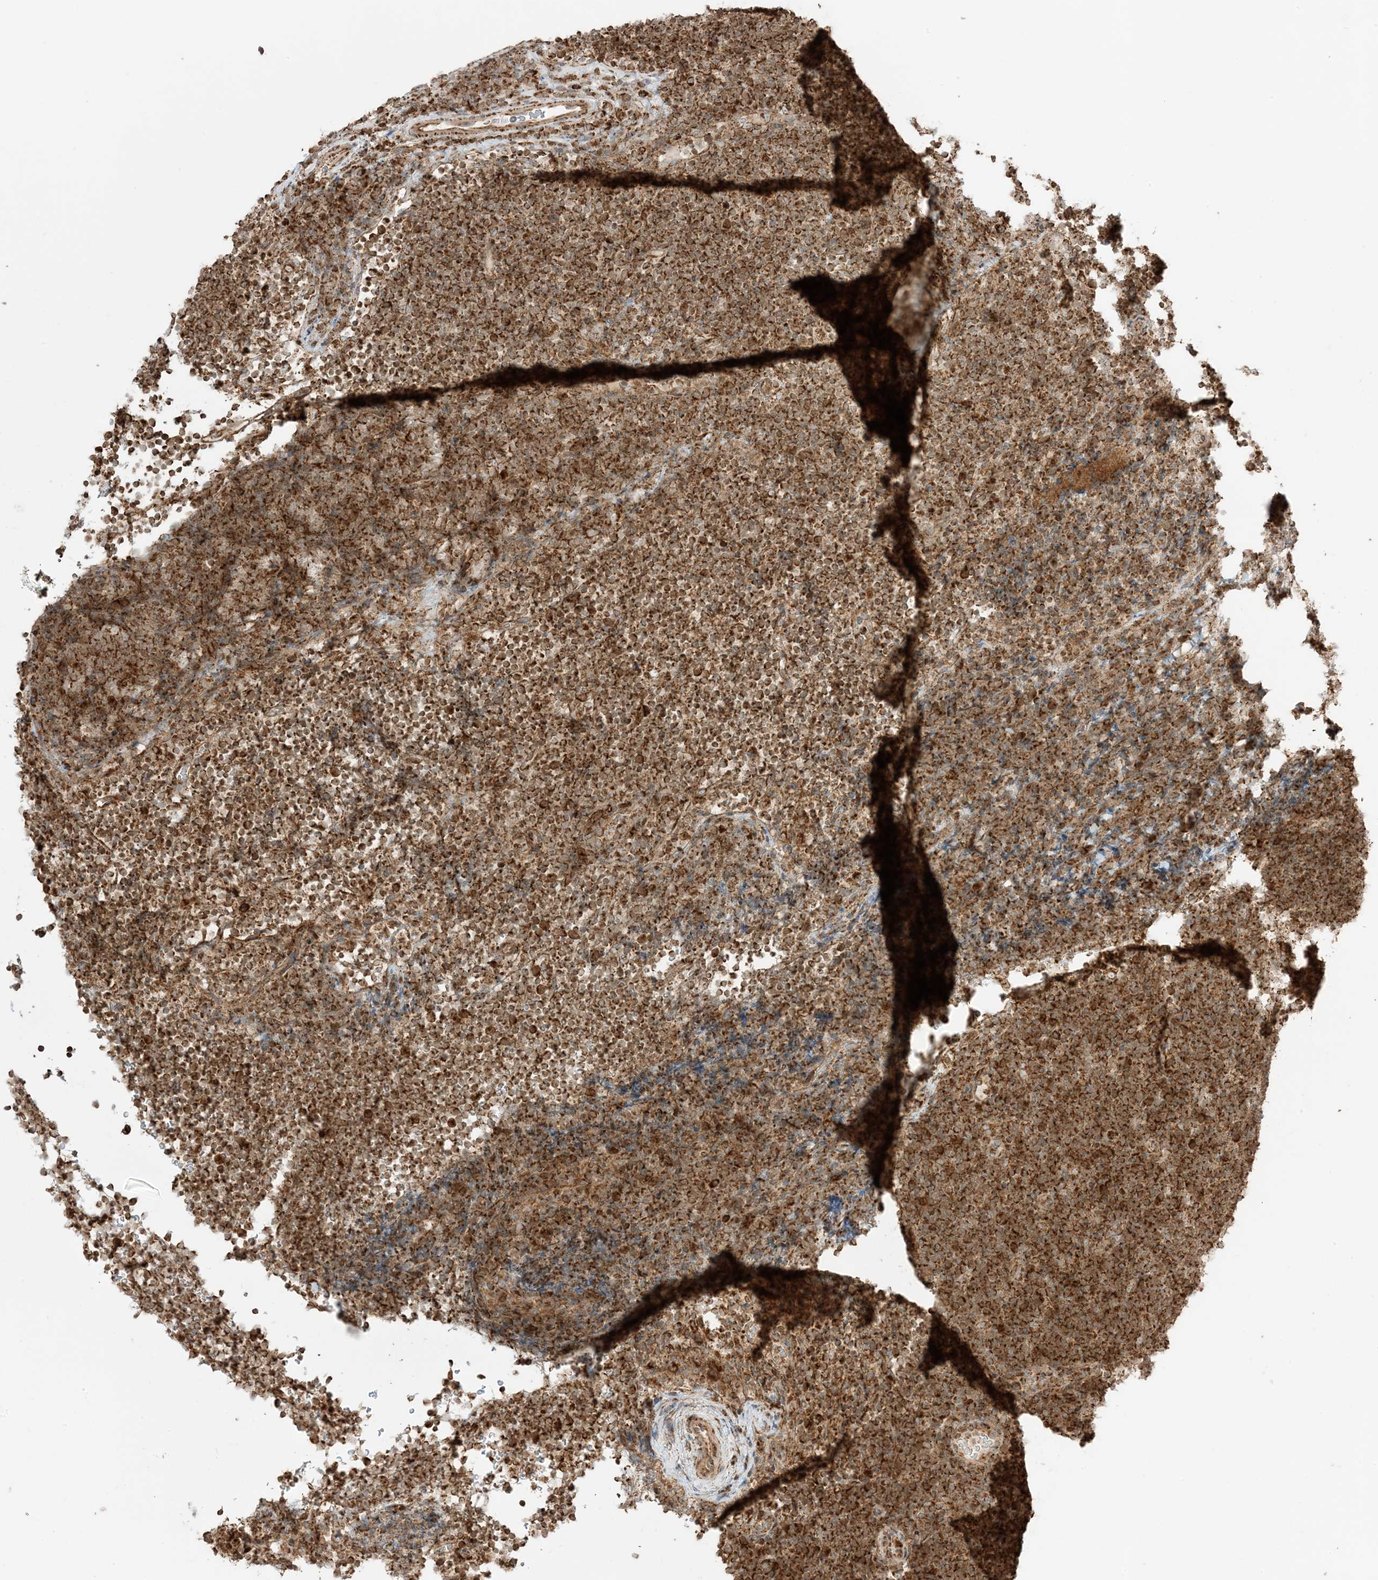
{"staining": {"intensity": "strong", "quantity": ">75%", "location": "cytoplasmic/membranous"}, "tissue": "lymphoma", "cell_type": "Tumor cells", "image_type": "cancer", "snomed": [{"axis": "morphology", "description": "Malignant lymphoma, non-Hodgkin's type, High grade"}, {"axis": "topography", "description": "Lymph node"}], "caption": "An IHC image of tumor tissue is shown. Protein staining in brown shows strong cytoplasmic/membranous positivity in lymphoma within tumor cells.", "gene": "N4BP3", "patient": {"sex": "male", "age": 13}}